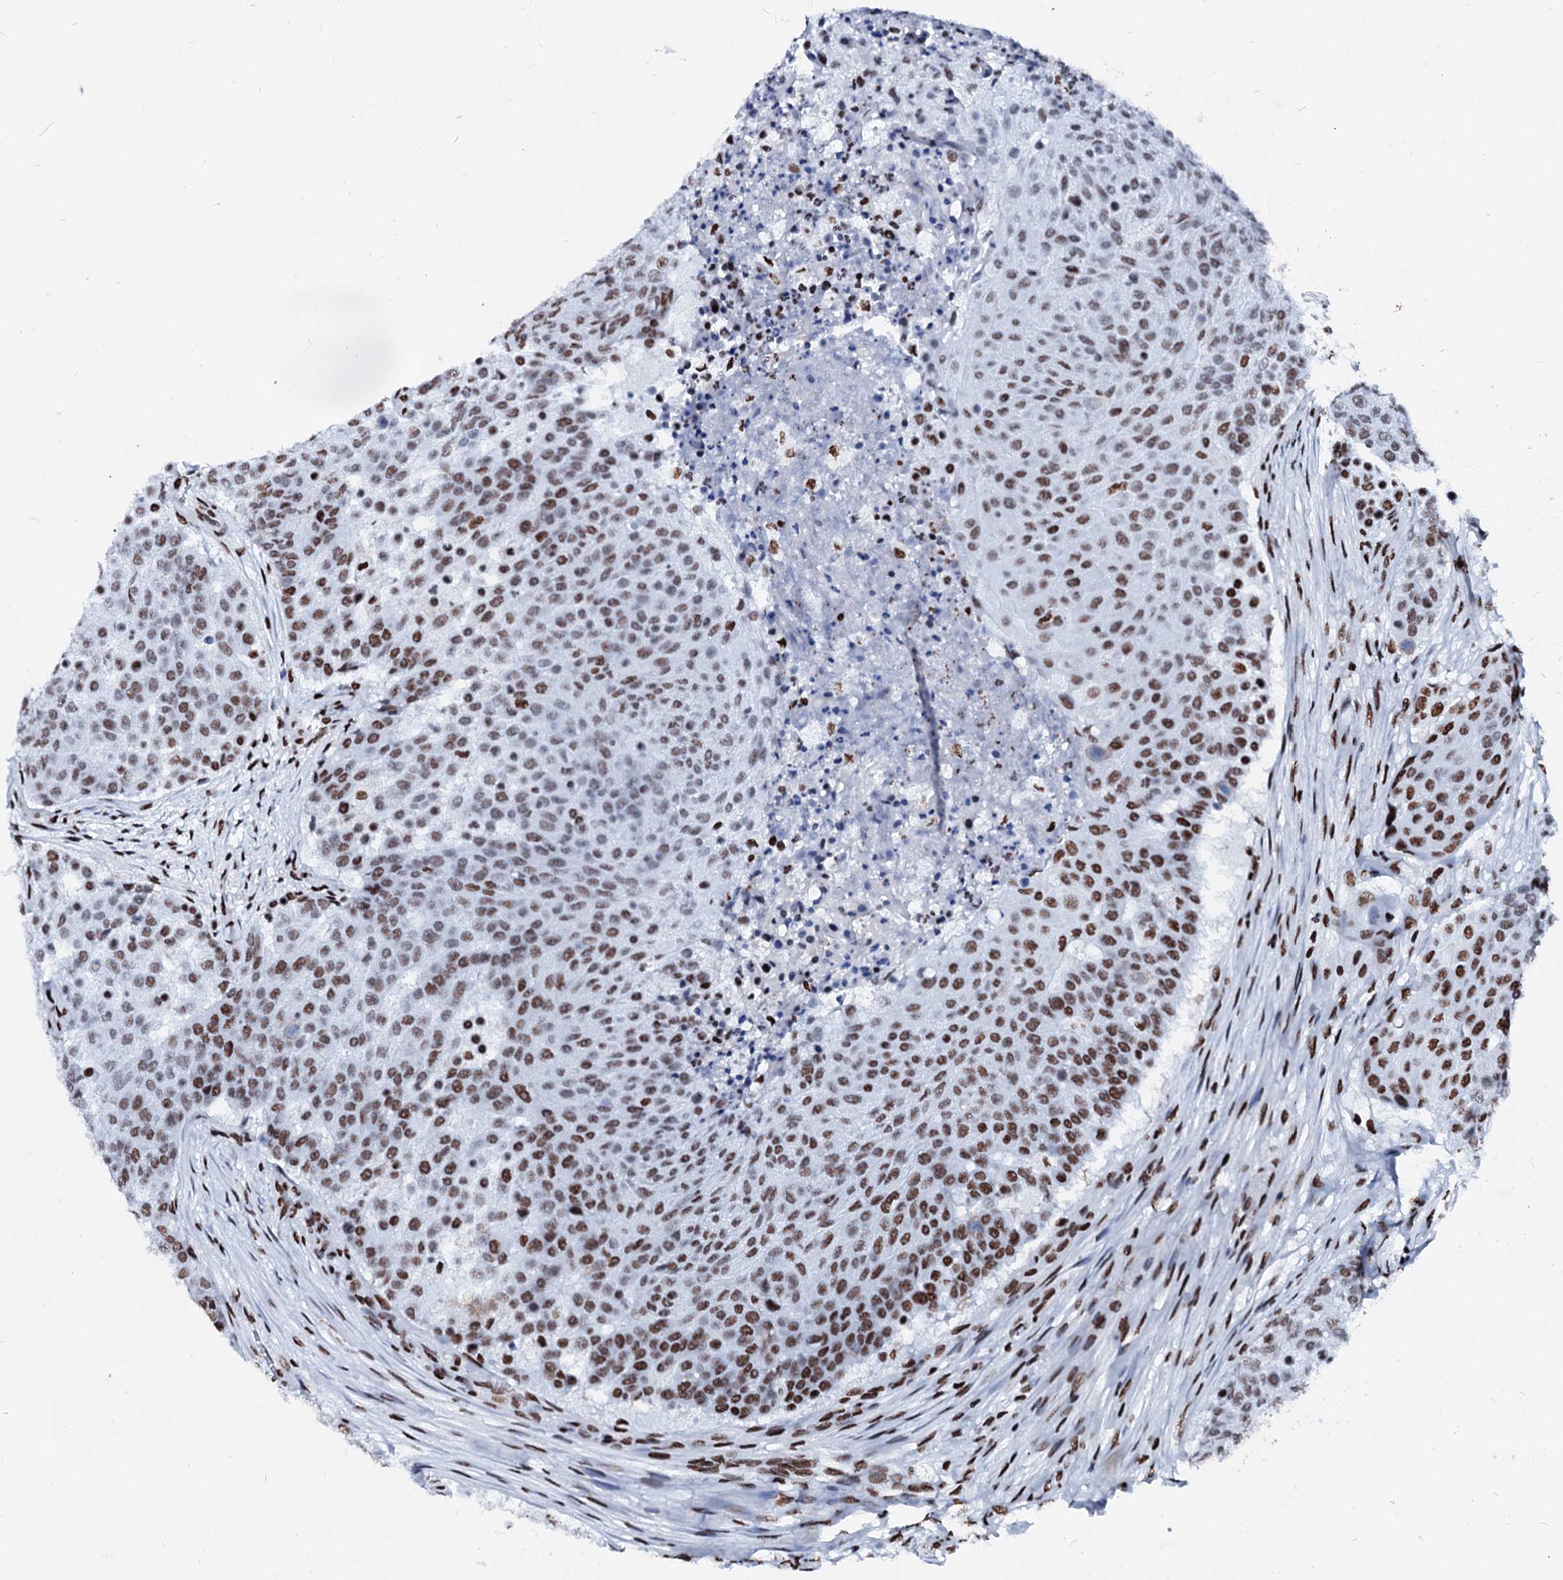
{"staining": {"intensity": "moderate", "quantity": ">75%", "location": "nuclear"}, "tissue": "urothelial cancer", "cell_type": "Tumor cells", "image_type": "cancer", "snomed": [{"axis": "morphology", "description": "Urothelial carcinoma, High grade"}, {"axis": "topography", "description": "Urinary bladder"}], "caption": "Urothelial cancer stained with a brown dye displays moderate nuclear positive positivity in approximately >75% of tumor cells.", "gene": "RALY", "patient": {"sex": "female", "age": 63}}